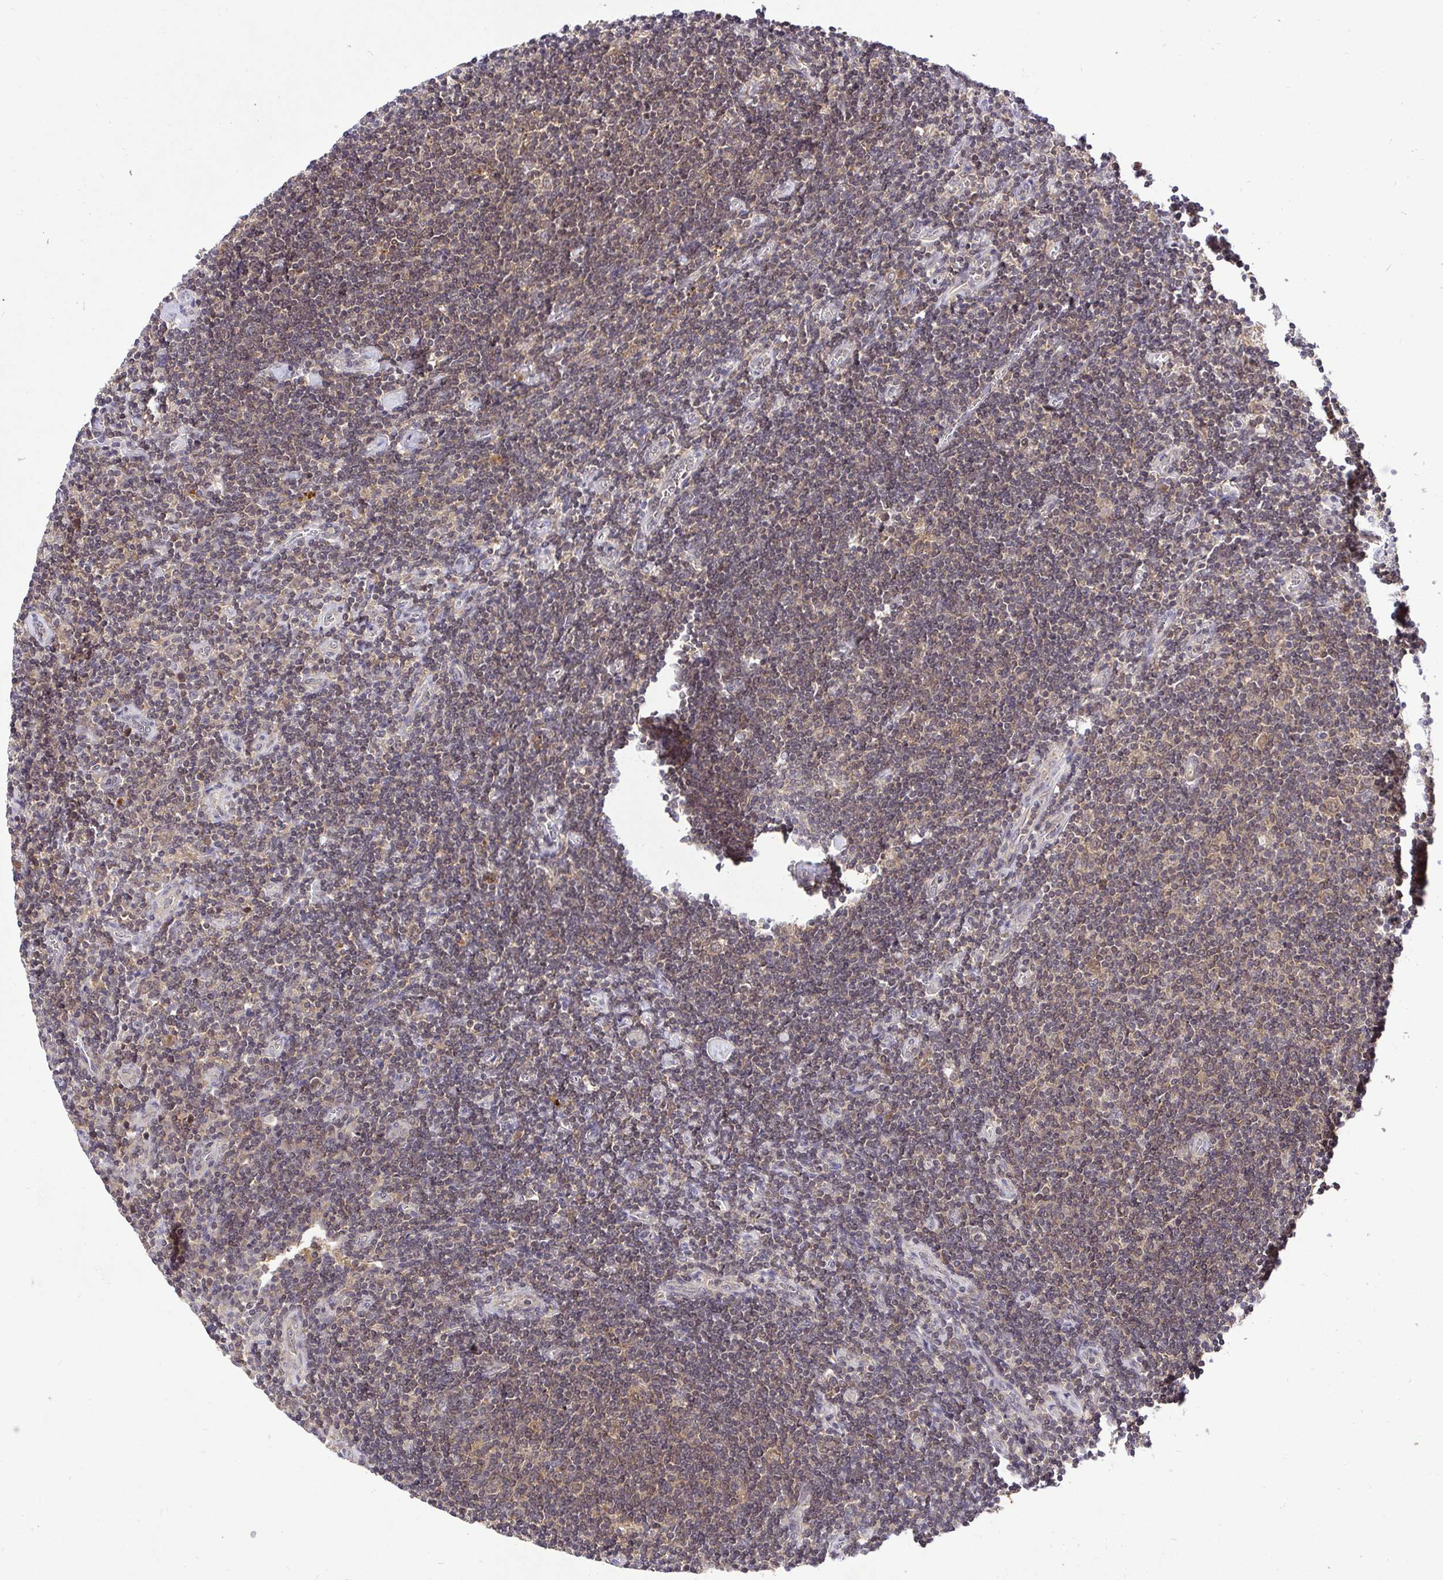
{"staining": {"intensity": "weak", "quantity": ">75%", "location": "nuclear"}, "tissue": "lymphoma", "cell_type": "Tumor cells", "image_type": "cancer", "snomed": [{"axis": "morphology", "description": "Hodgkin's disease, NOS"}, {"axis": "topography", "description": "Lymph node"}], "caption": "Immunohistochemical staining of lymphoma displays weak nuclear protein positivity in approximately >75% of tumor cells.", "gene": "UBE2M", "patient": {"sex": "male", "age": 40}}